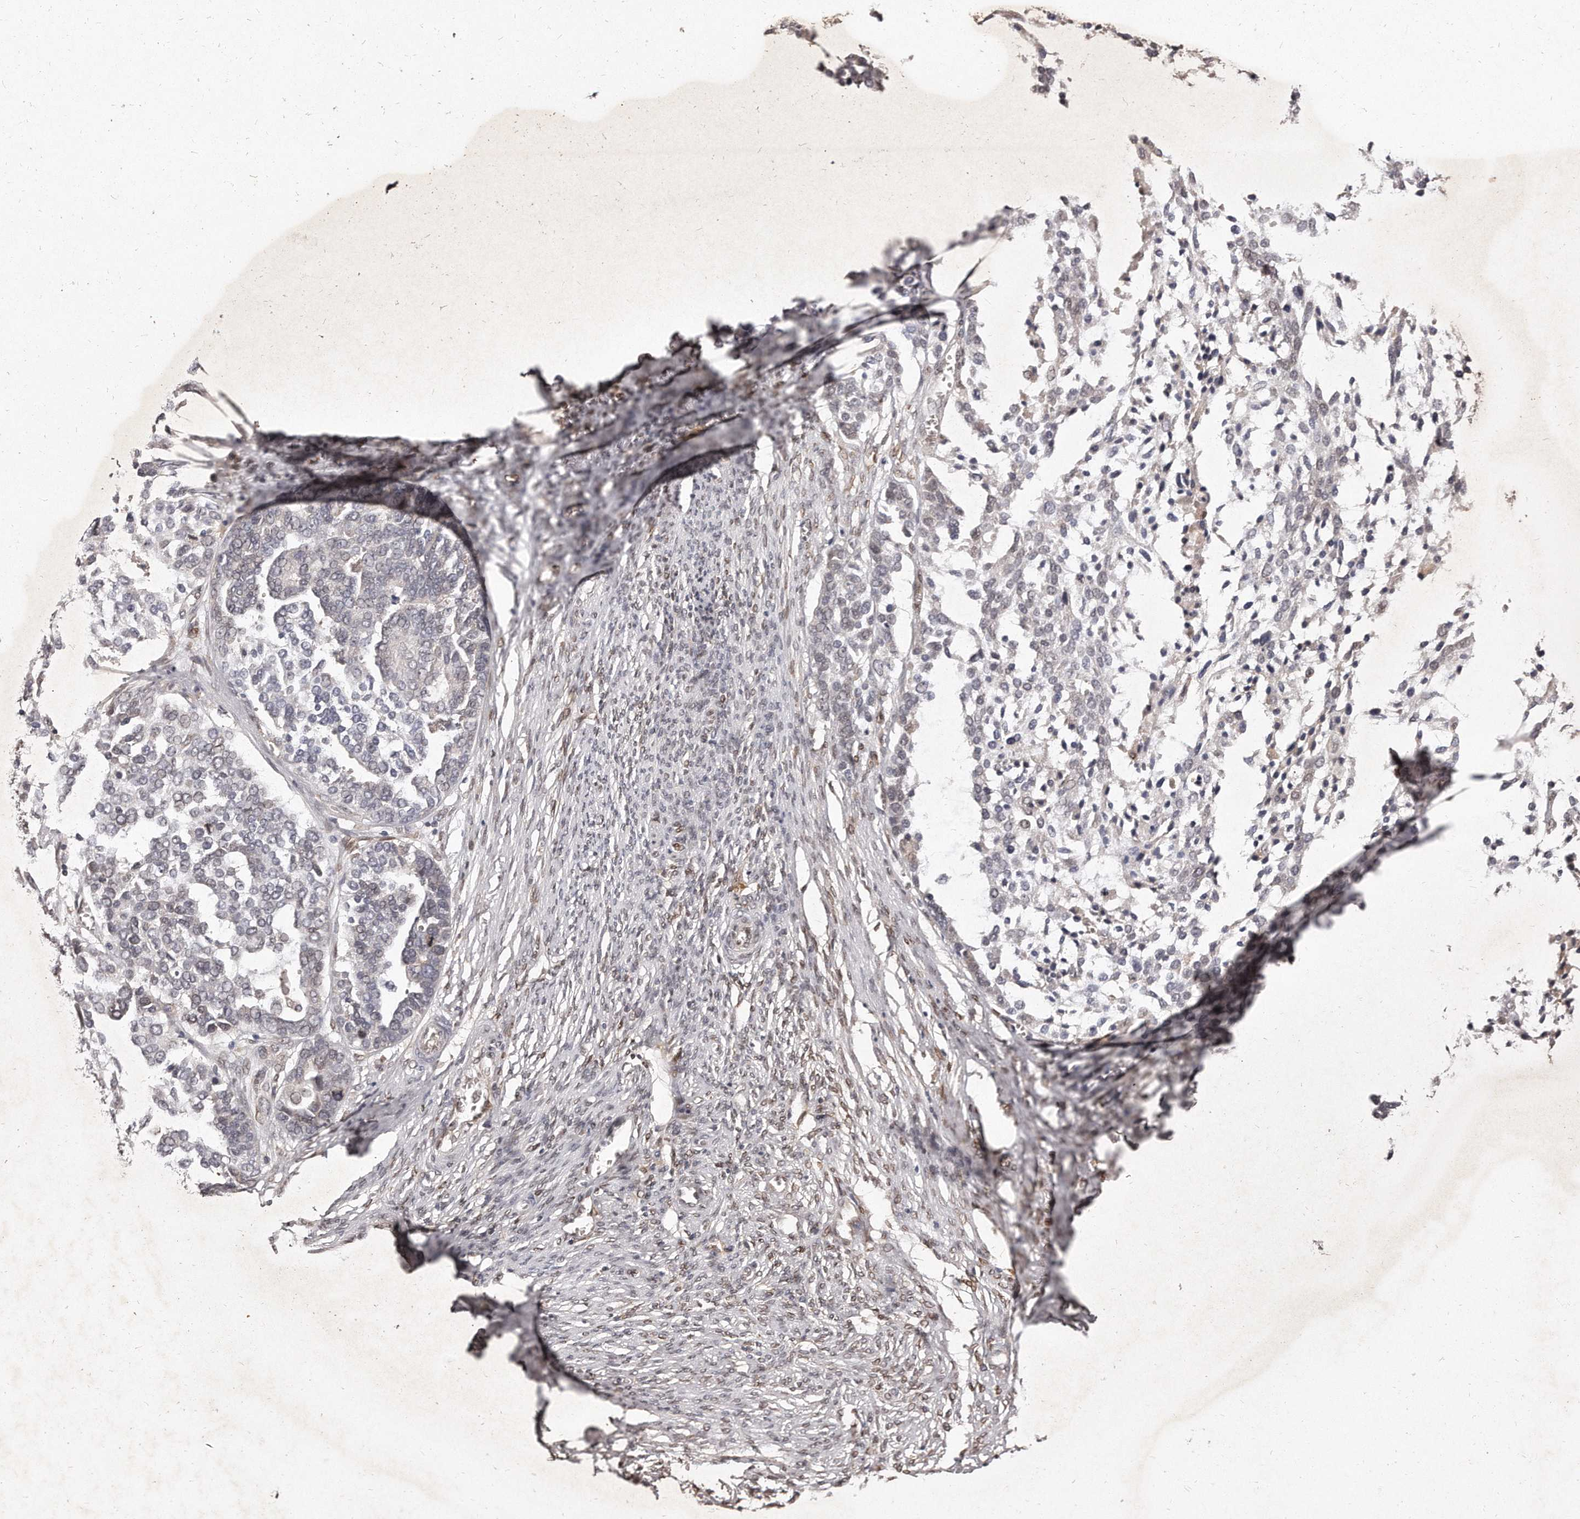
{"staining": {"intensity": "negative", "quantity": "none", "location": "none"}, "tissue": "ovarian cancer", "cell_type": "Tumor cells", "image_type": "cancer", "snomed": [{"axis": "morphology", "description": "Cystadenocarcinoma, serous, NOS"}, {"axis": "topography", "description": "Ovary"}], "caption": "DAB immunohistochemical staining of human serous cystadenocarcinoma (ovarian) reveals no significant expression in tumor cells.", "gene": "HASPIN", "patient": {"sex": "female", "age": 44}}